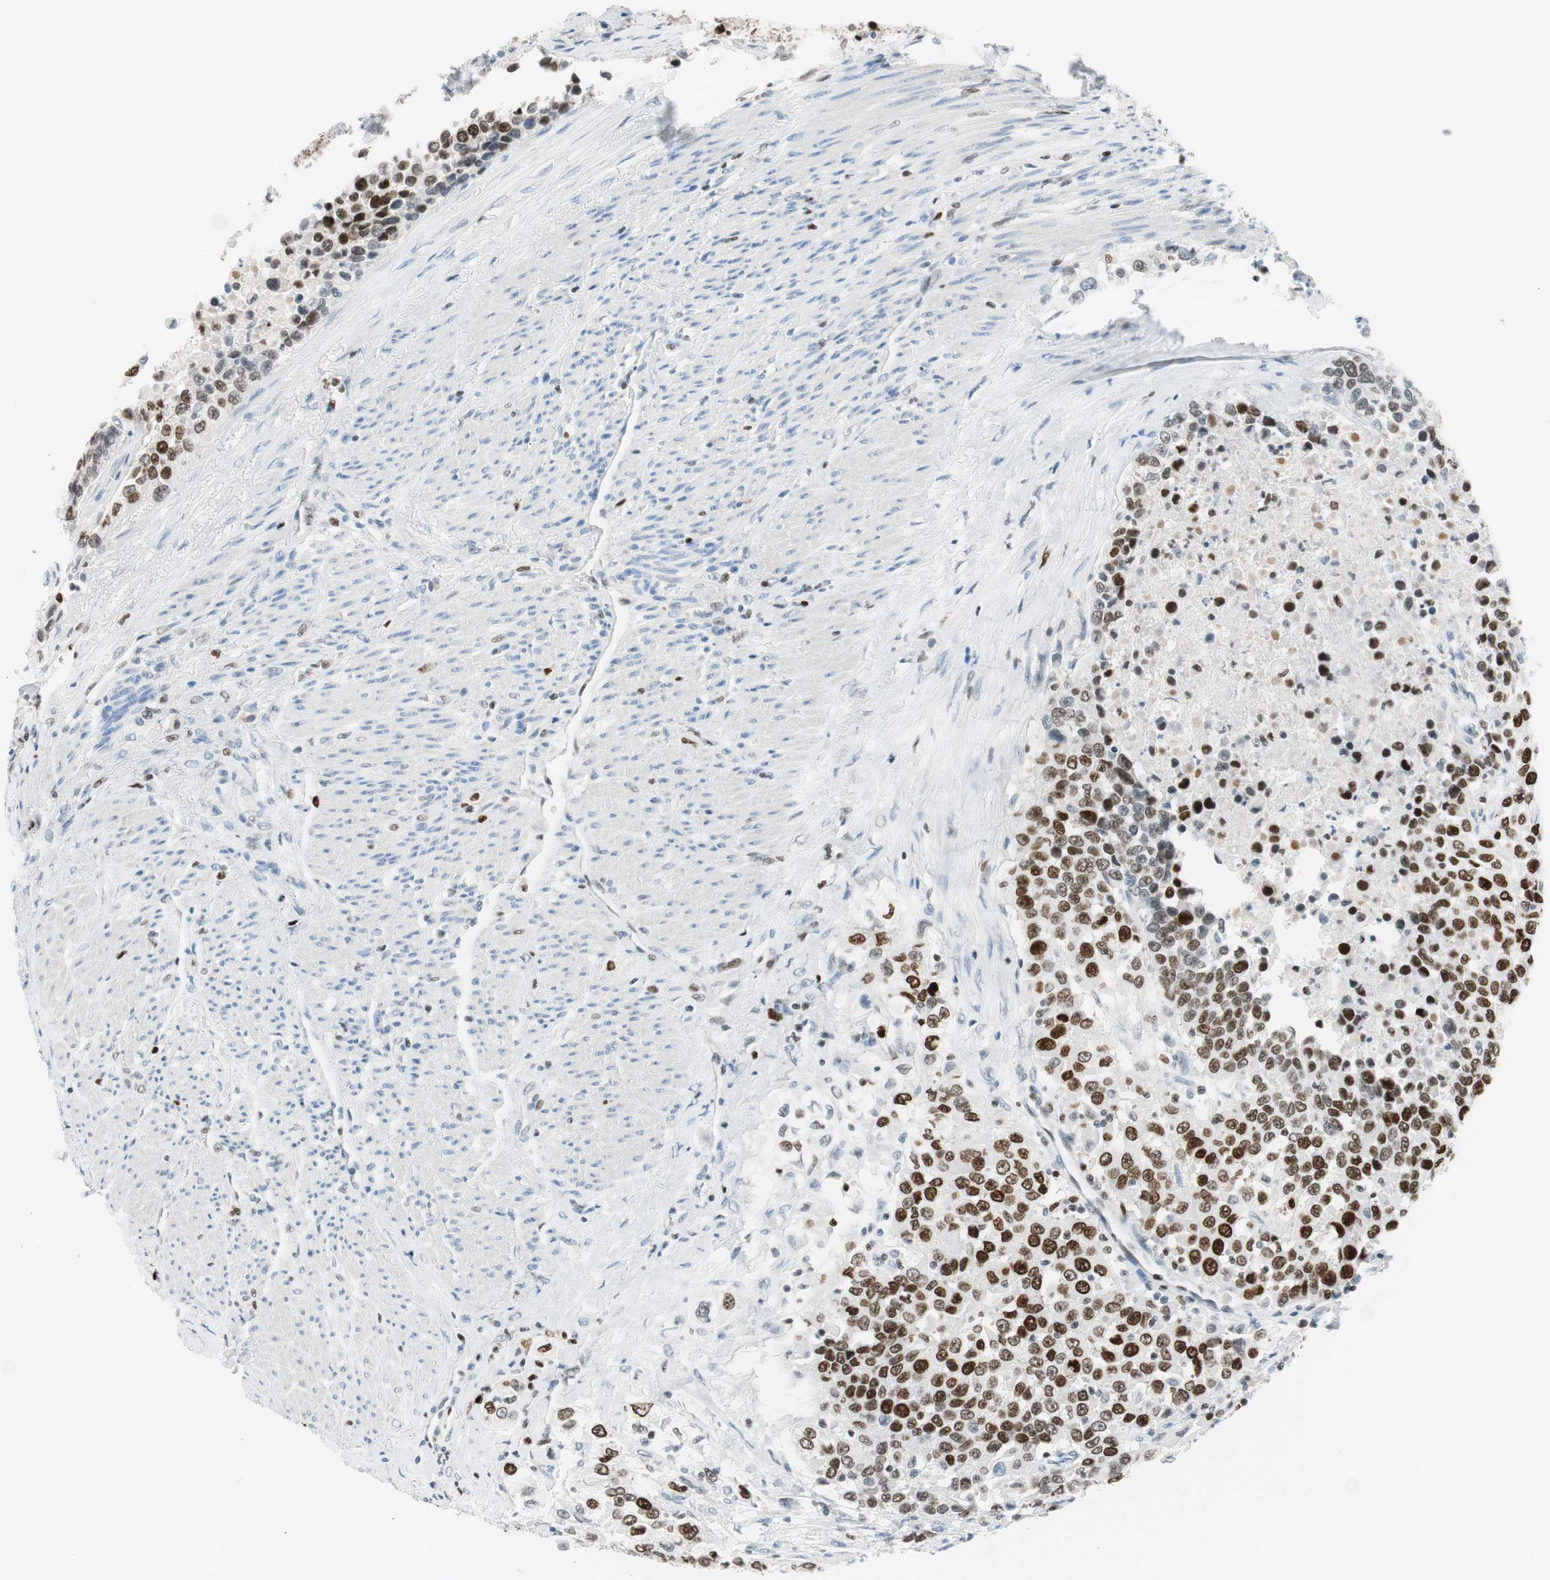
{"staining": {"intensity": "strong", "quantity": "25%-75%", "location": "nuclear"}, "tissue": "urothelial cancer", "cell_type": "Tumor cells", "image_type": "cancer", "snomed": [{"axis": "morphology", "description": "Urothelial carcinoma, High grade"}, {"axis": "topography", "description": "Urinary bladder"}], "caption": "Tumor cells show high levels of strong nuclear positivity in about 25%-75% of cells in high-grade urothelial carcinoma.", "gene": "EZH2", "patient": {"sex": "female", "age": 80}}